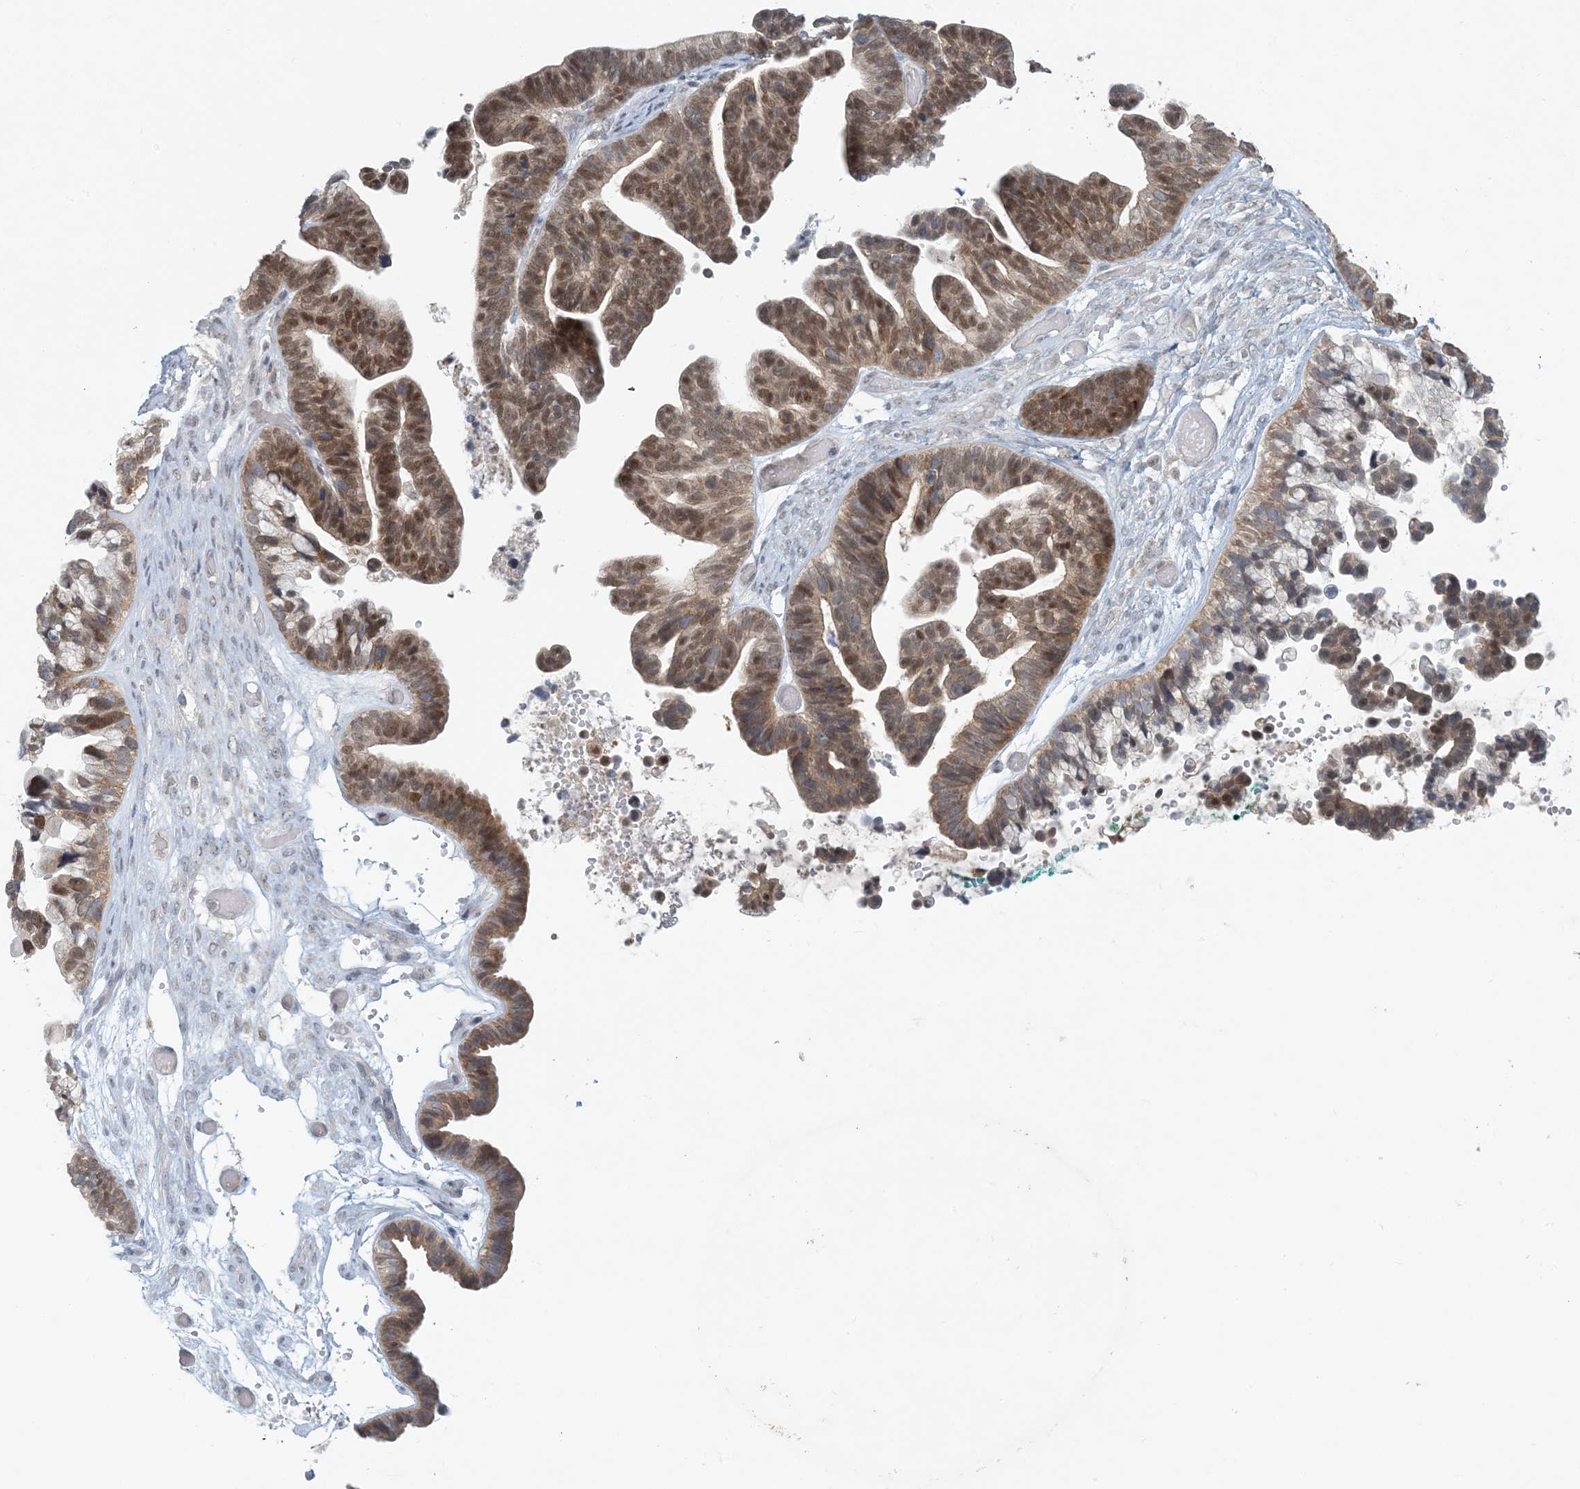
{"staining": {"intensity": "moderate", "quantity": ">75%", "location": "cytoplasmic/membranous,nuclear"}, "tissue": "ovarian cancer", "cell_type": "Tumor cells", "image_type": "cancer", "snomed": [{"axis": "morphology", "description": "Cystadenocarcinoma, serous, NOS"}, {"axis": "topography", "description": "Ovary"}], "caption": "Immunohistochemistry (IHC) (DAB) staining of human ovarian cancer (serous cystadenocarcinoma) exhibits moderate cytoplasmic/membranous and nuclear protein expression in about >75% of tumor cells.", "gene": "OBI1", "patient": {"sex": "female", "age": 56}}